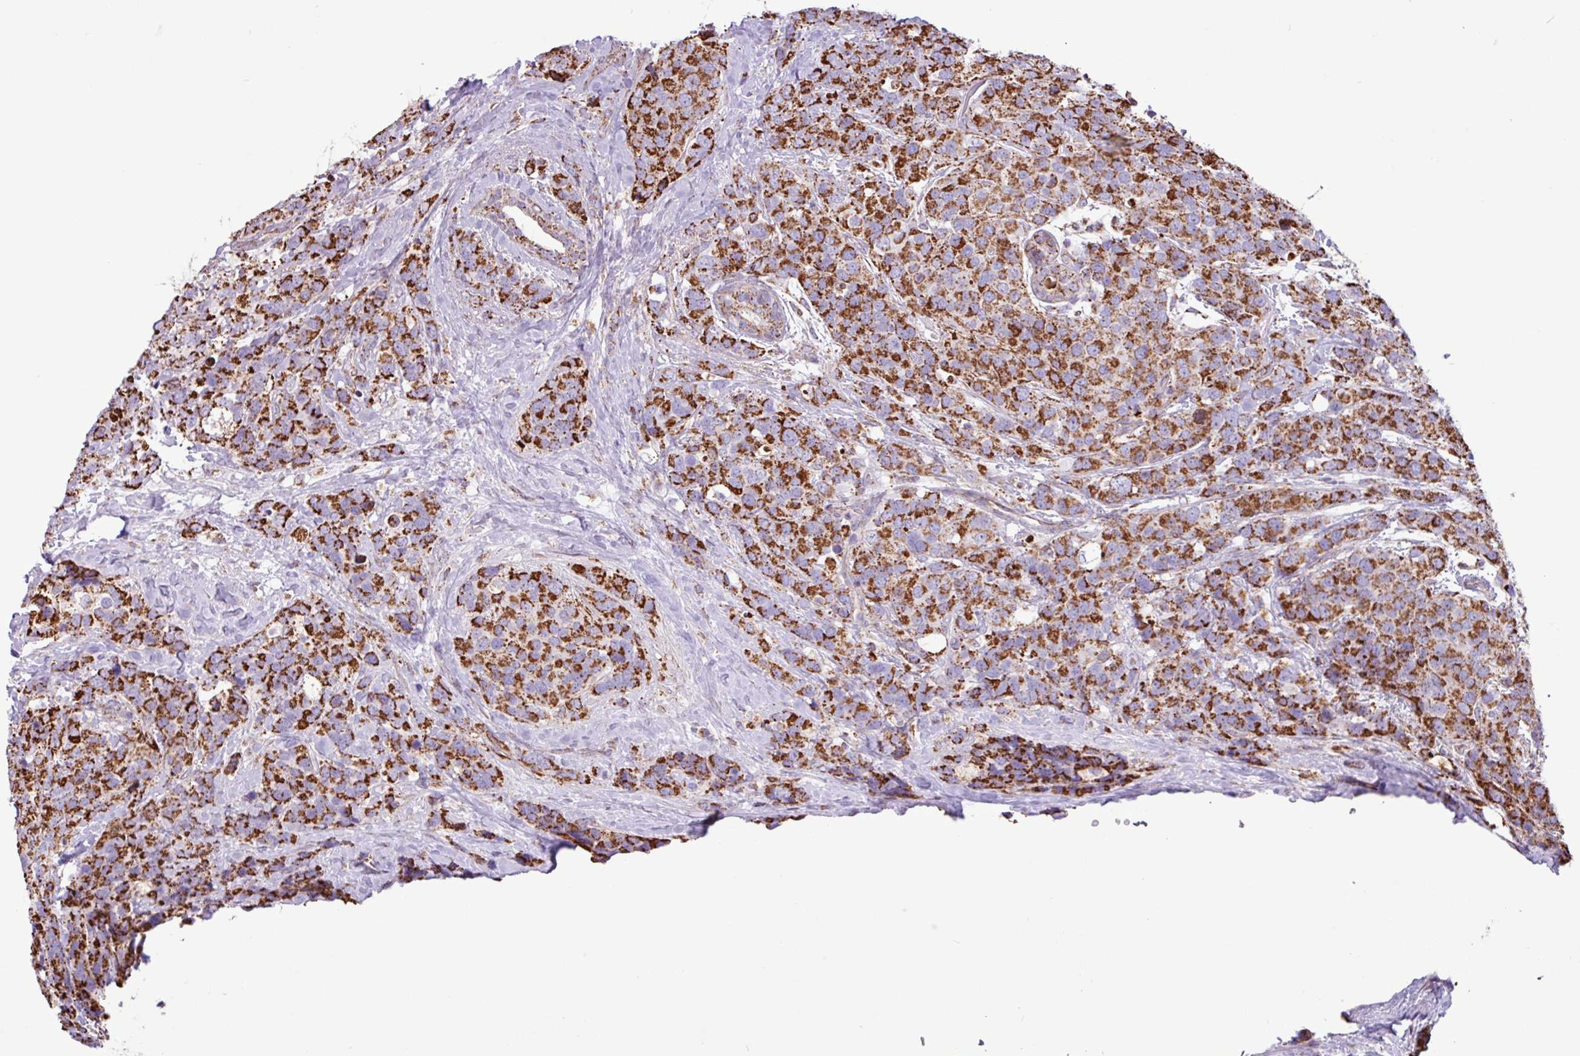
{"staining": {"intensity": "strong", "quantity": ">75%", "location": "cytoplasmic/membranous"}, "tissue": "breast cancer", "cell_type": "Tumor cells", "image_type": "cancer", "snomed": [{"axis": "morphology", "description": "Lobular carcinoma"}, {"axis": "topography", "description": "Breast"}], "caption": "This micrograph demonstrates immunohistochemistry (IHC) staining of breast cancer (lobular carcinoma), with high strong cytoplasmic/membranous positivity in approximately >75% of tumor cells.", "gene": "RTL3", "patient": {"sex": "female", "age": 59}}